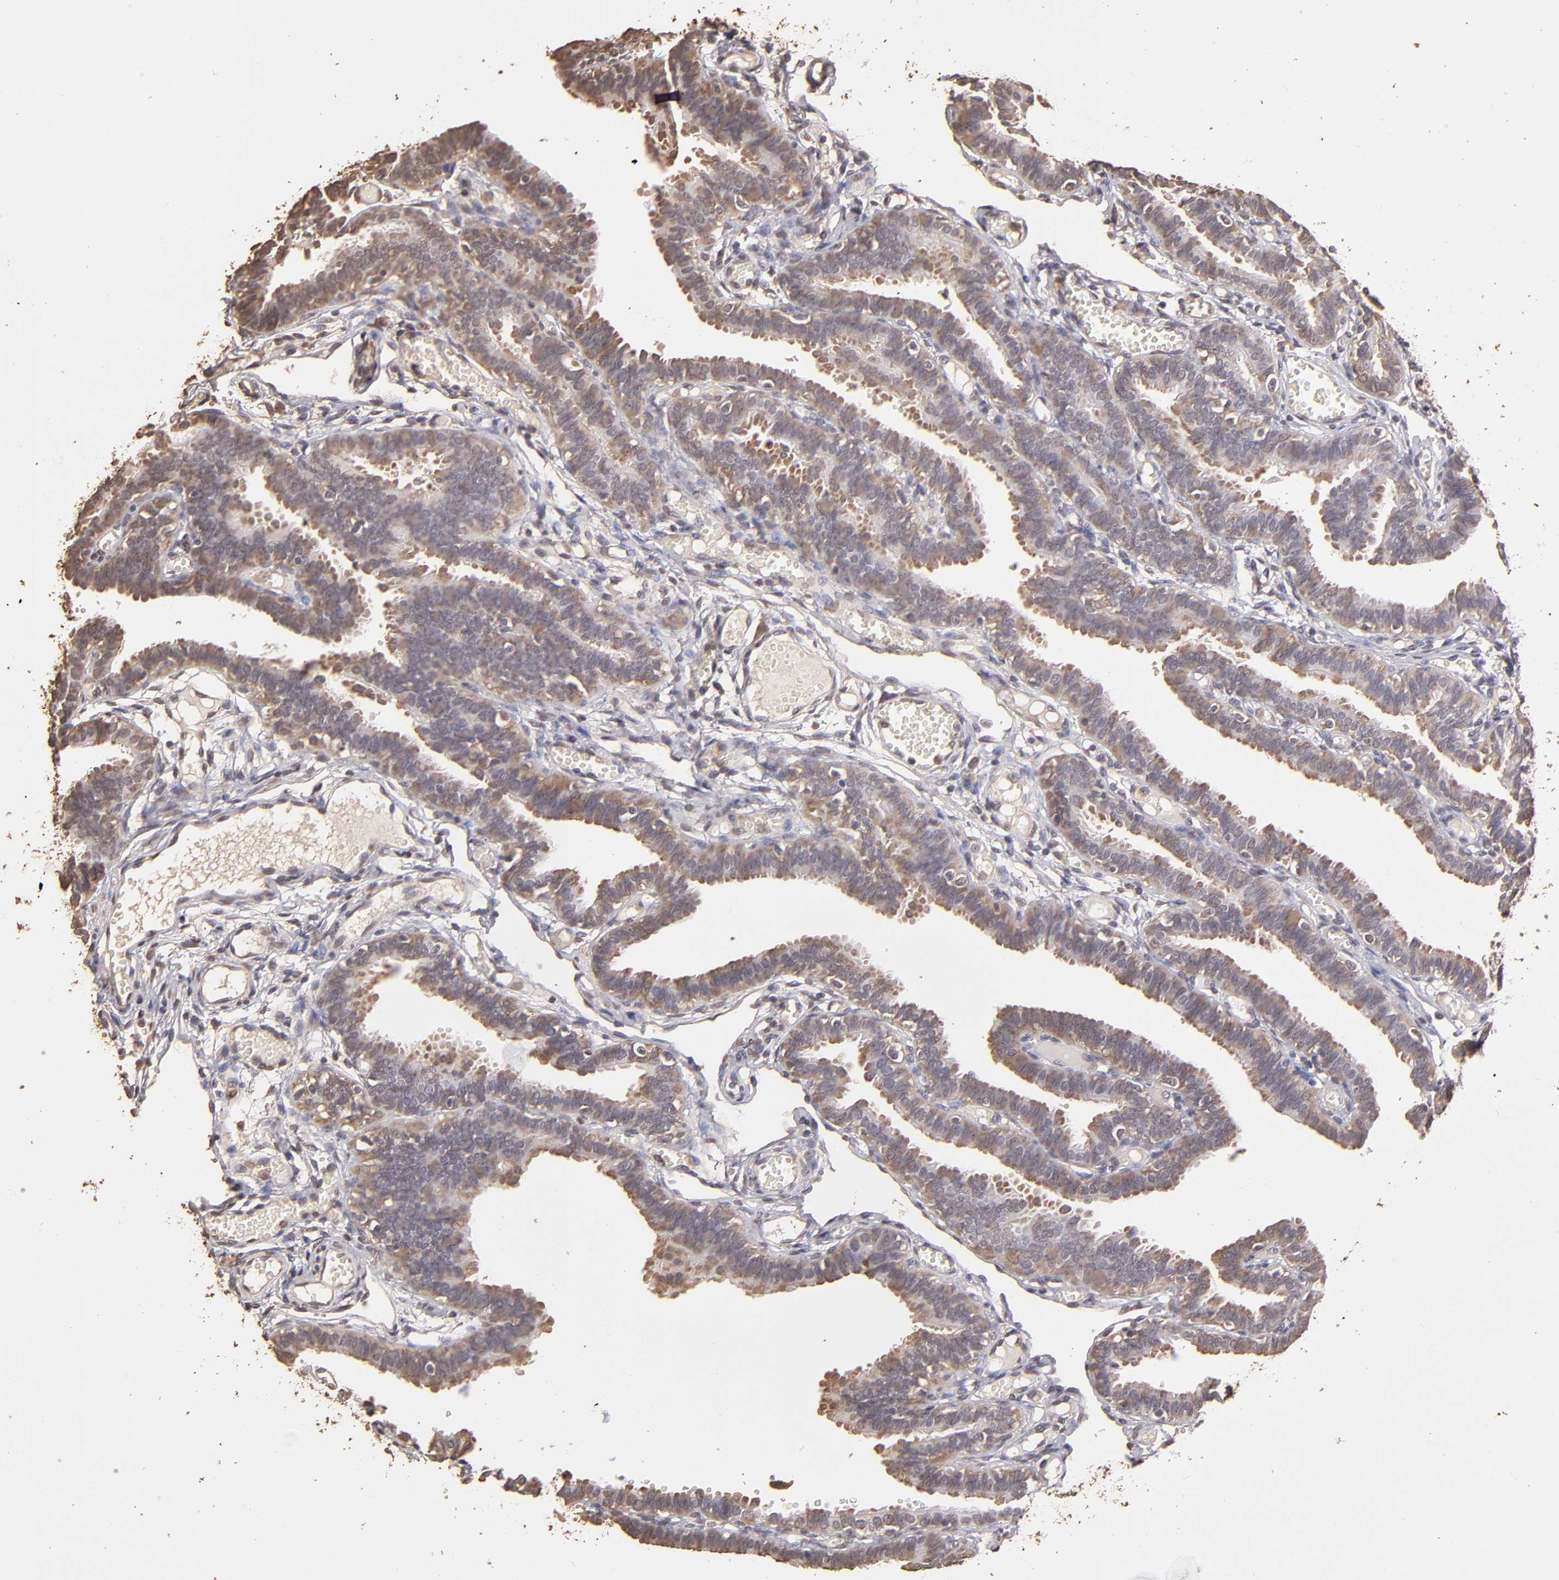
{"staining": {"intensity": "moderate", "quantity": ">75%", "location": "cytoplasmic/membranous"}, "tissue": "fallopian tube", "cell_type": "Glandular cells", "image_type": "normal", "snomed": [{"axis": "morphology", "description": "Normal tissue, NOS"}, {"axis": "topography", "description": "Fallopian tube"}], "caption": "Moderate cytoplasmic/membranous positivity is appreciated in approximately >75% of glandular cells in unremarkable fallopian tube.", "gene": "OPHN1", "patient": {"sex": "female", "age": 29}}